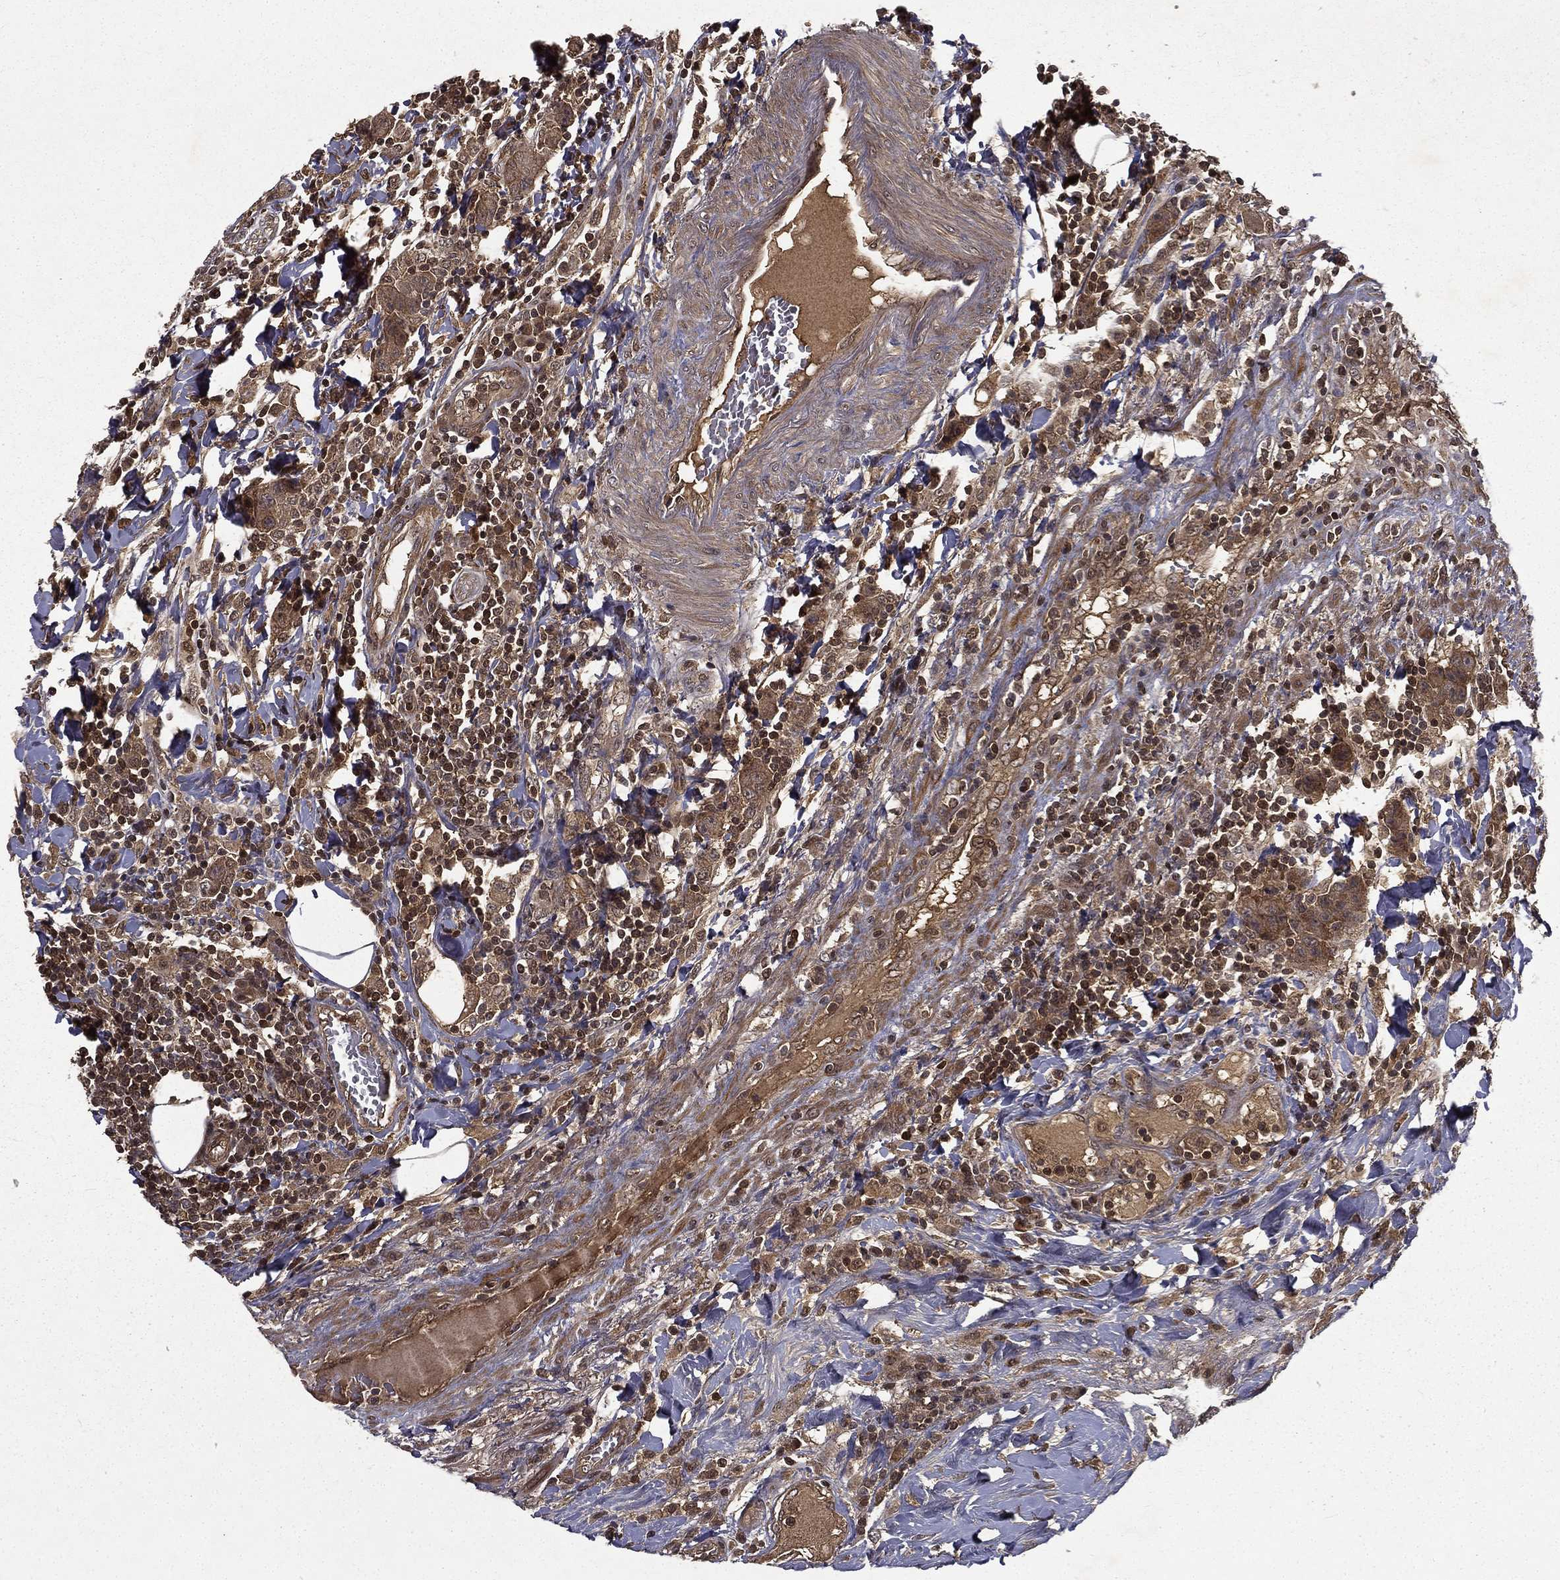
{"staining": {"intensity": "moderate", "quantity": "25%-75%", "location": "cytoplasmic/membranous"}, "tissue": "colorectal cancer", "cell_type": "Tumor cells", "image_type": "cancer", "snomed": [{"axis": "morphology", "description": "Adenocarcinoma, NOS"}, {"axis": "topography", "description": "Colon"}], "caption": "DAB (3,3'-diaminobenzidine) immunohistochemical staining of human colorectal cancer exhibits moderate cytoplasmic/membranous protein expression in about 25%-75% of tumor cells.", "gene": "FGD1", "patient": {"sex": "female", "age": 48}}